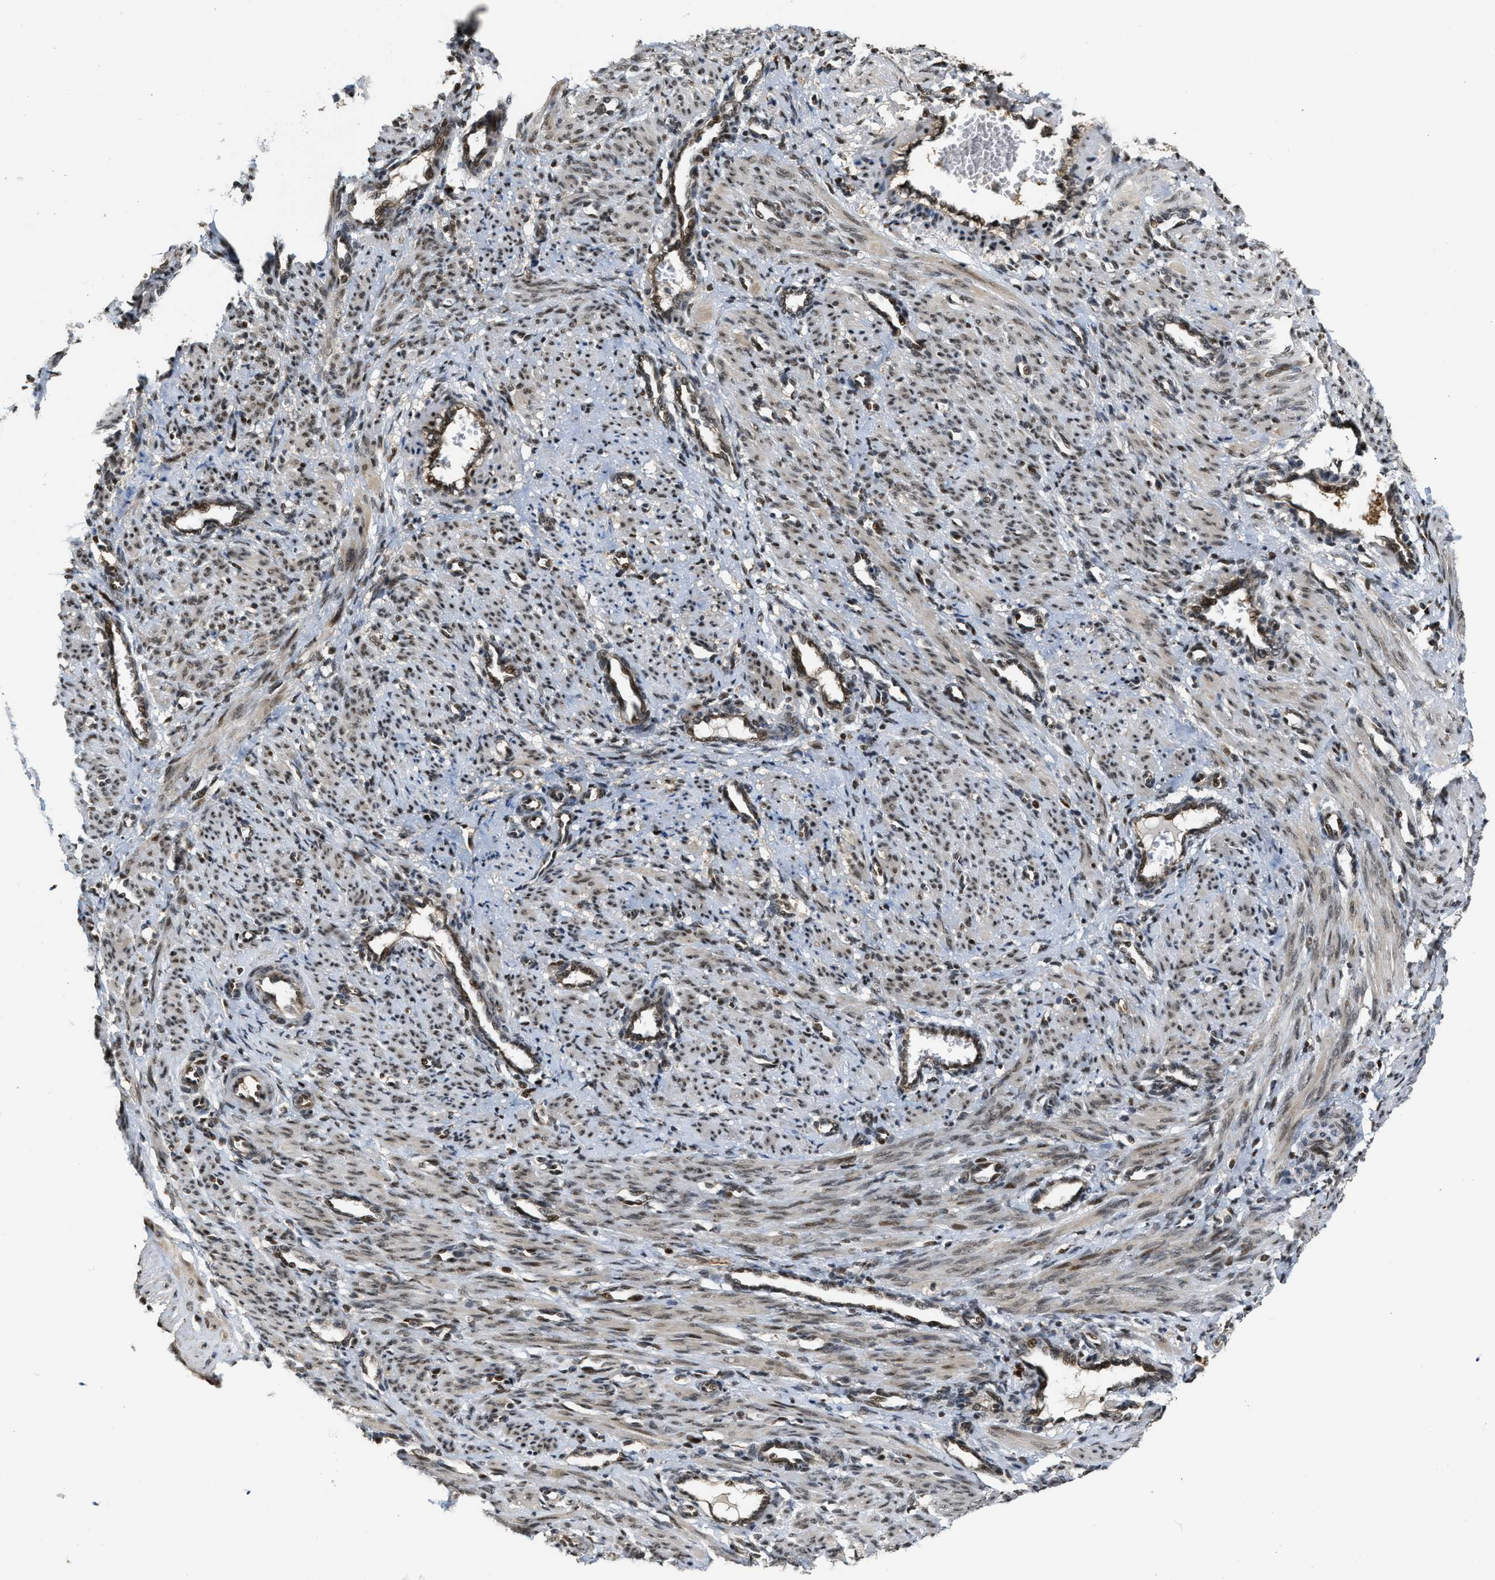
{"staining": {"intensity": "moderate", "quantity": ">75%", "location": "cytoplasmic/membranous,nuclear"}, "tissue": "smooth muscle", "cell_type": "Smooth muscle cells", "image_type": "normal", "snomed": [{"axis": "morphology", "description": "Normal tissue, NOS"}, {"axis": "topography", "description": "Endometrium"}], "caption": "Human smooth muscle stained for a protein (brown) shows moderate cytoplasmic/membranous,nuclear positive staining in approximately >75% of smooth muscle cells.", "gene": "SERTAD2", "patient": {"sex": "female", "age": 33}}